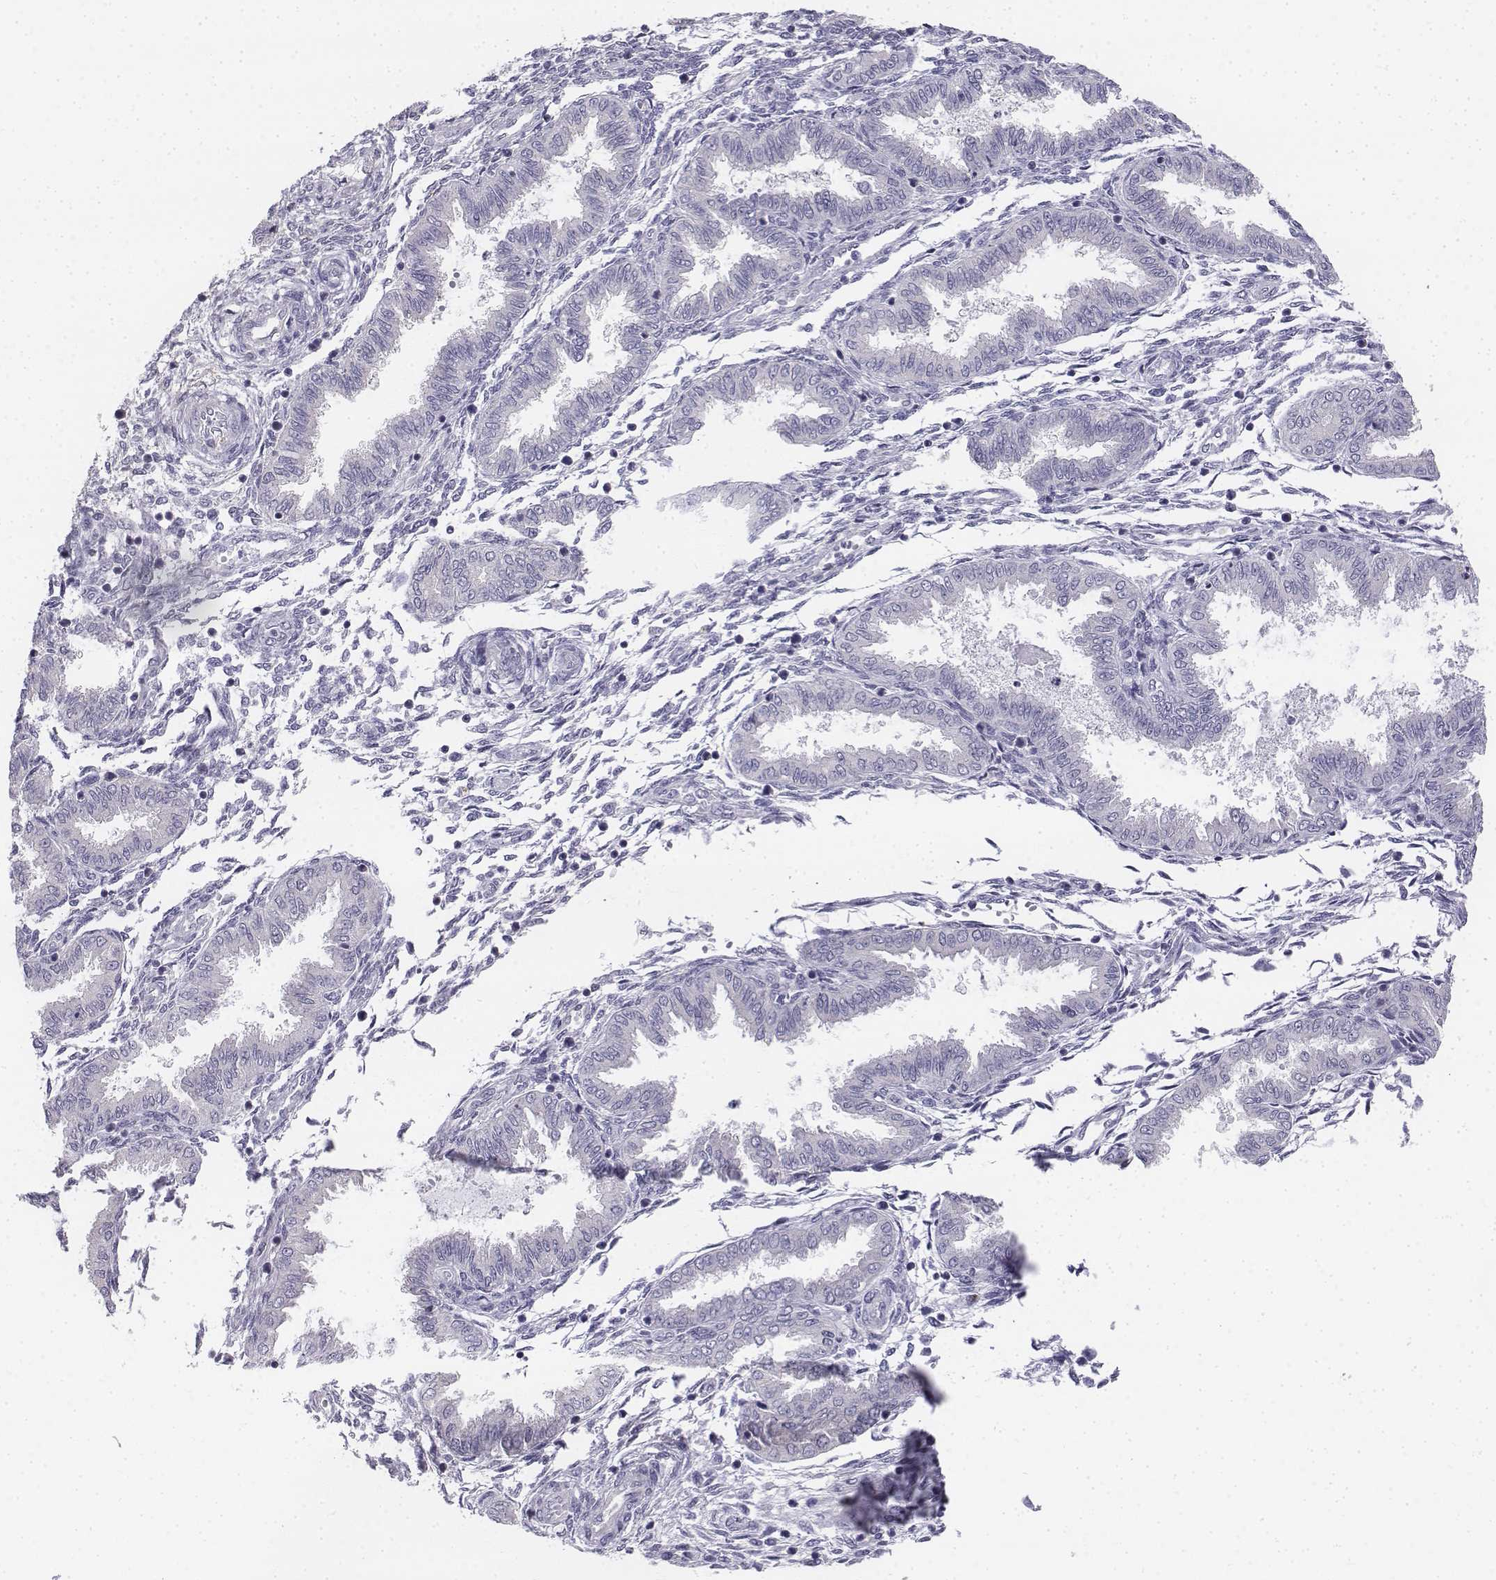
{"staining": {"intensity": "negative", "quantity": "none", "location": "none"}, "tissue": "endometrium", "cell_type": "Cells in endometrial stroma", "image_type": "normal", "snomed": [{"axis": "morphology", "description": "Normal tissue, NOS"}, {"axis": "topography", "description": "Endometrium"}], "caption": "Immunohistochemistry (IHC) photomicrograph of unremarkable endometrium stained for a protein (brown), which shows no positivity in cells in endometrial stroma.", "gene": "PENK", "patient": {"sex": "female", "age": 33}}